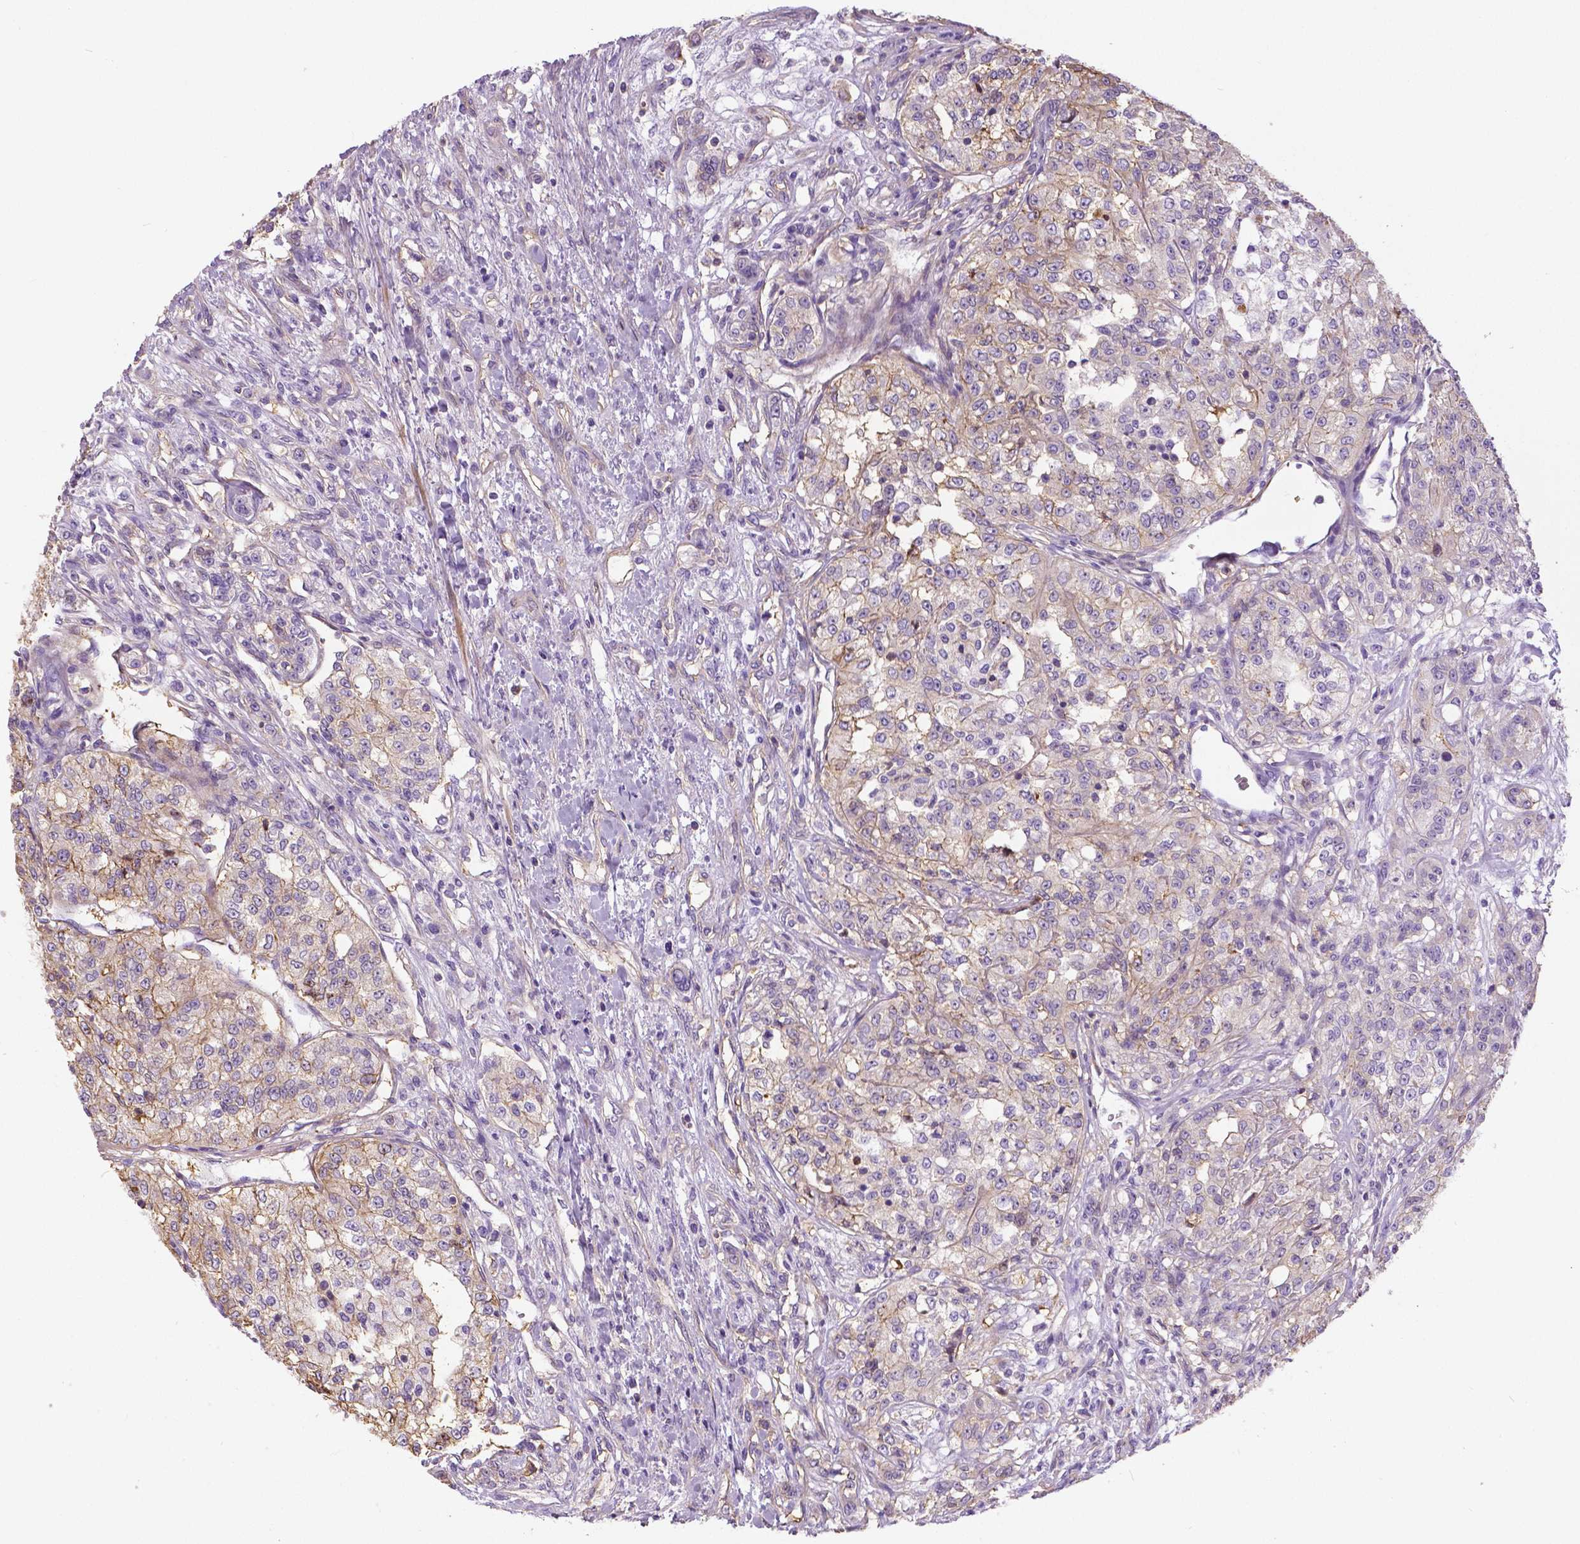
{"staining": {"intensity": "weak", "quantity": "25%-75%", "location": "cytoplasmic/membranous"}, "tissue": "renal cancer", "cell_type": "Tumor cells", "image_type": "cancer", "snomed": [{"axis": "morphology", "description": "Adenocarcinoma, NOS"}, {"axis": "topography", "description": "Kidney"}], "caption": "Renal adenocarcinoma stained for a protein displays weak cytoplasmic/membranous positivity in tumor cells.", "gene": "ANXA13", "patient": {"sex": "female", "age": 63}}